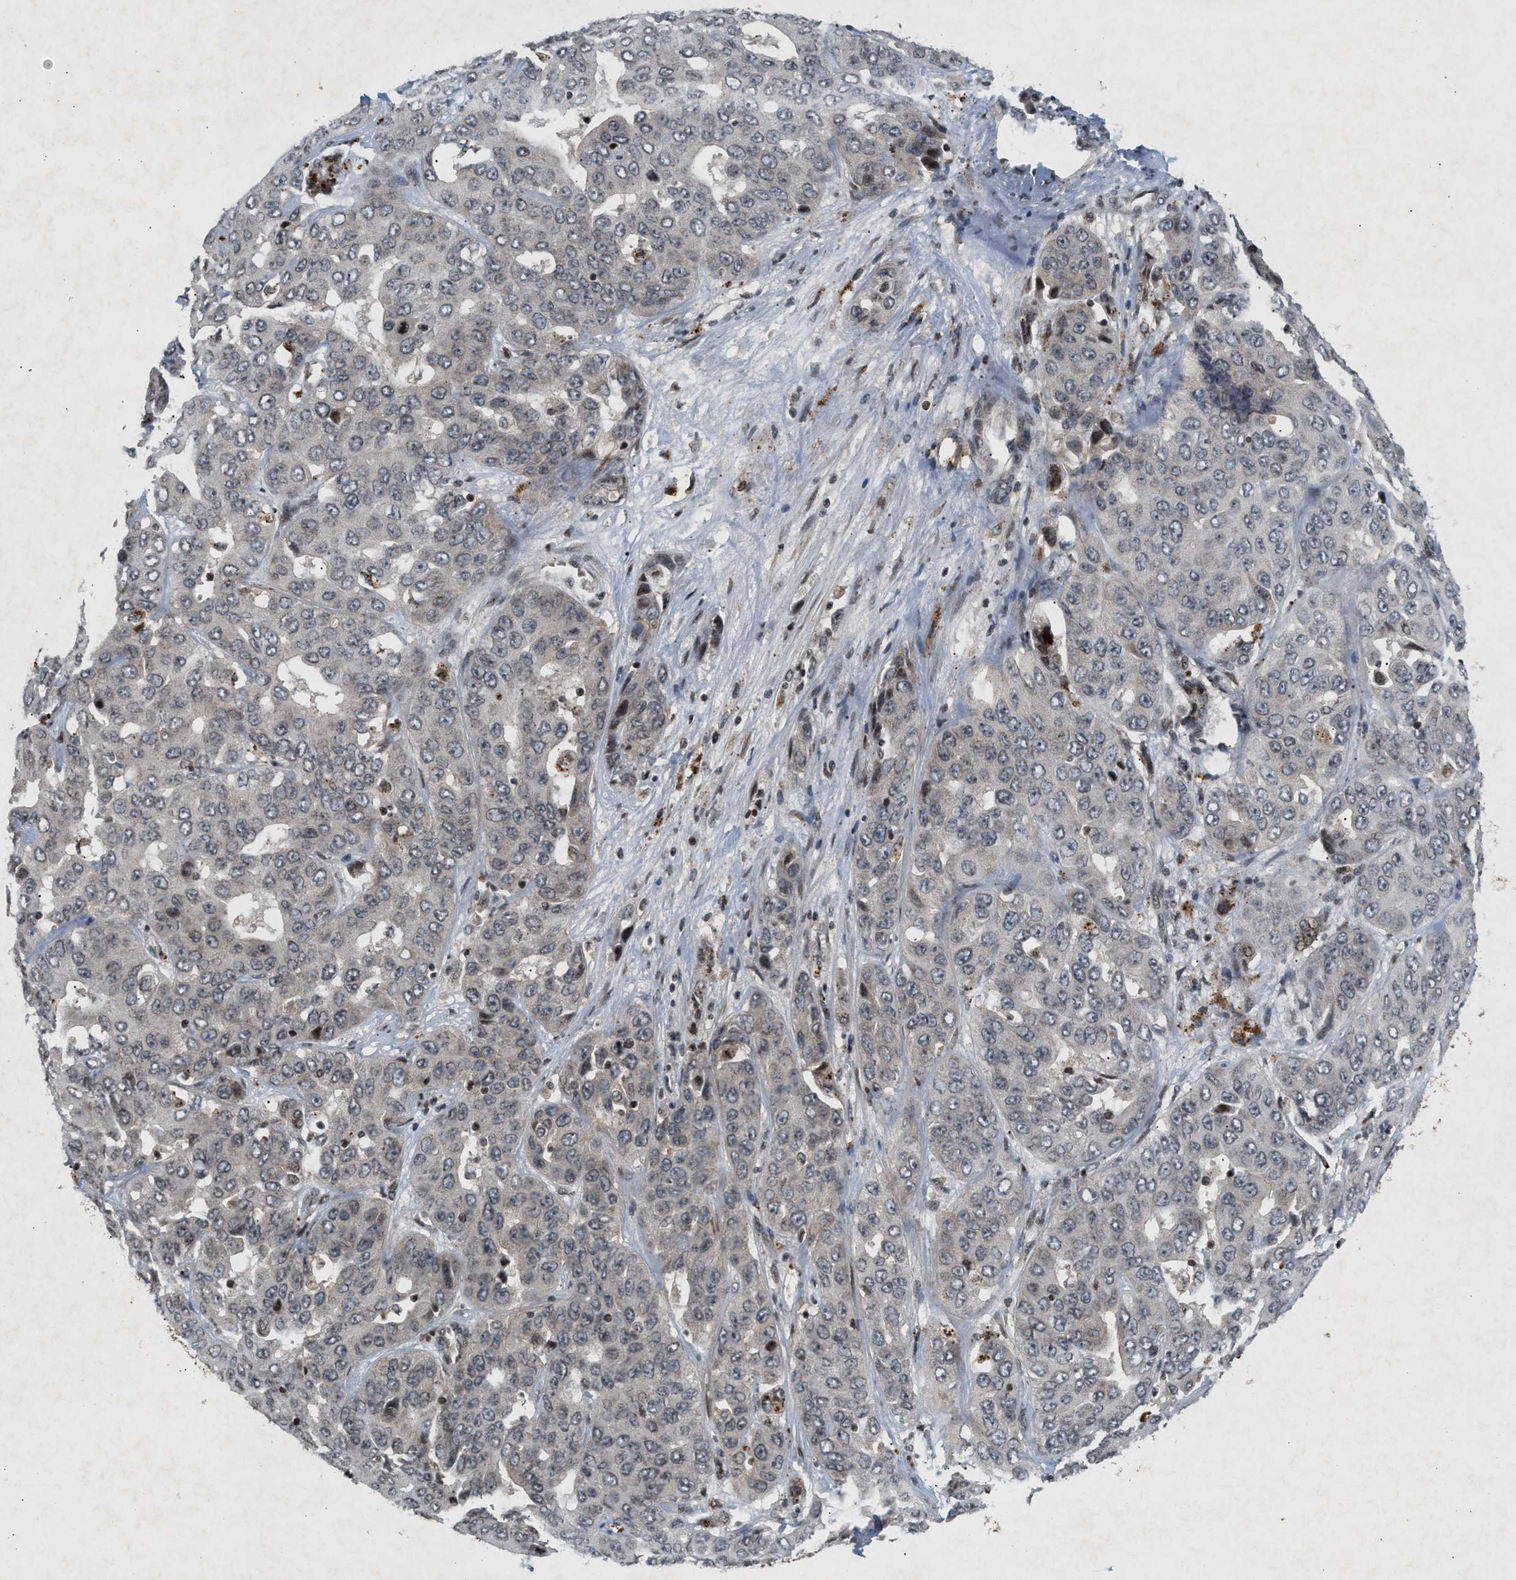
{"staining": {"intensity": "negative", "quantity": "none", "location": "none"}, "tissue": "liver cancer", "cell_type": "Tumor cells", "image_type": "cancer", "snomed": [{"axis": "morphology", "description": "Cholangiocarcinoma"}, {"axis": "topography", "description": "Liver"}], "caption": "Tumor cells are negative for brown protein staining in liver cancer (cholangiocarcinoma). (DAB immunohistochemistry (IHC) with hematoxylin counter stain).", "gene": "ZPR1", "patient": {"sex": "female", "age": 52}}